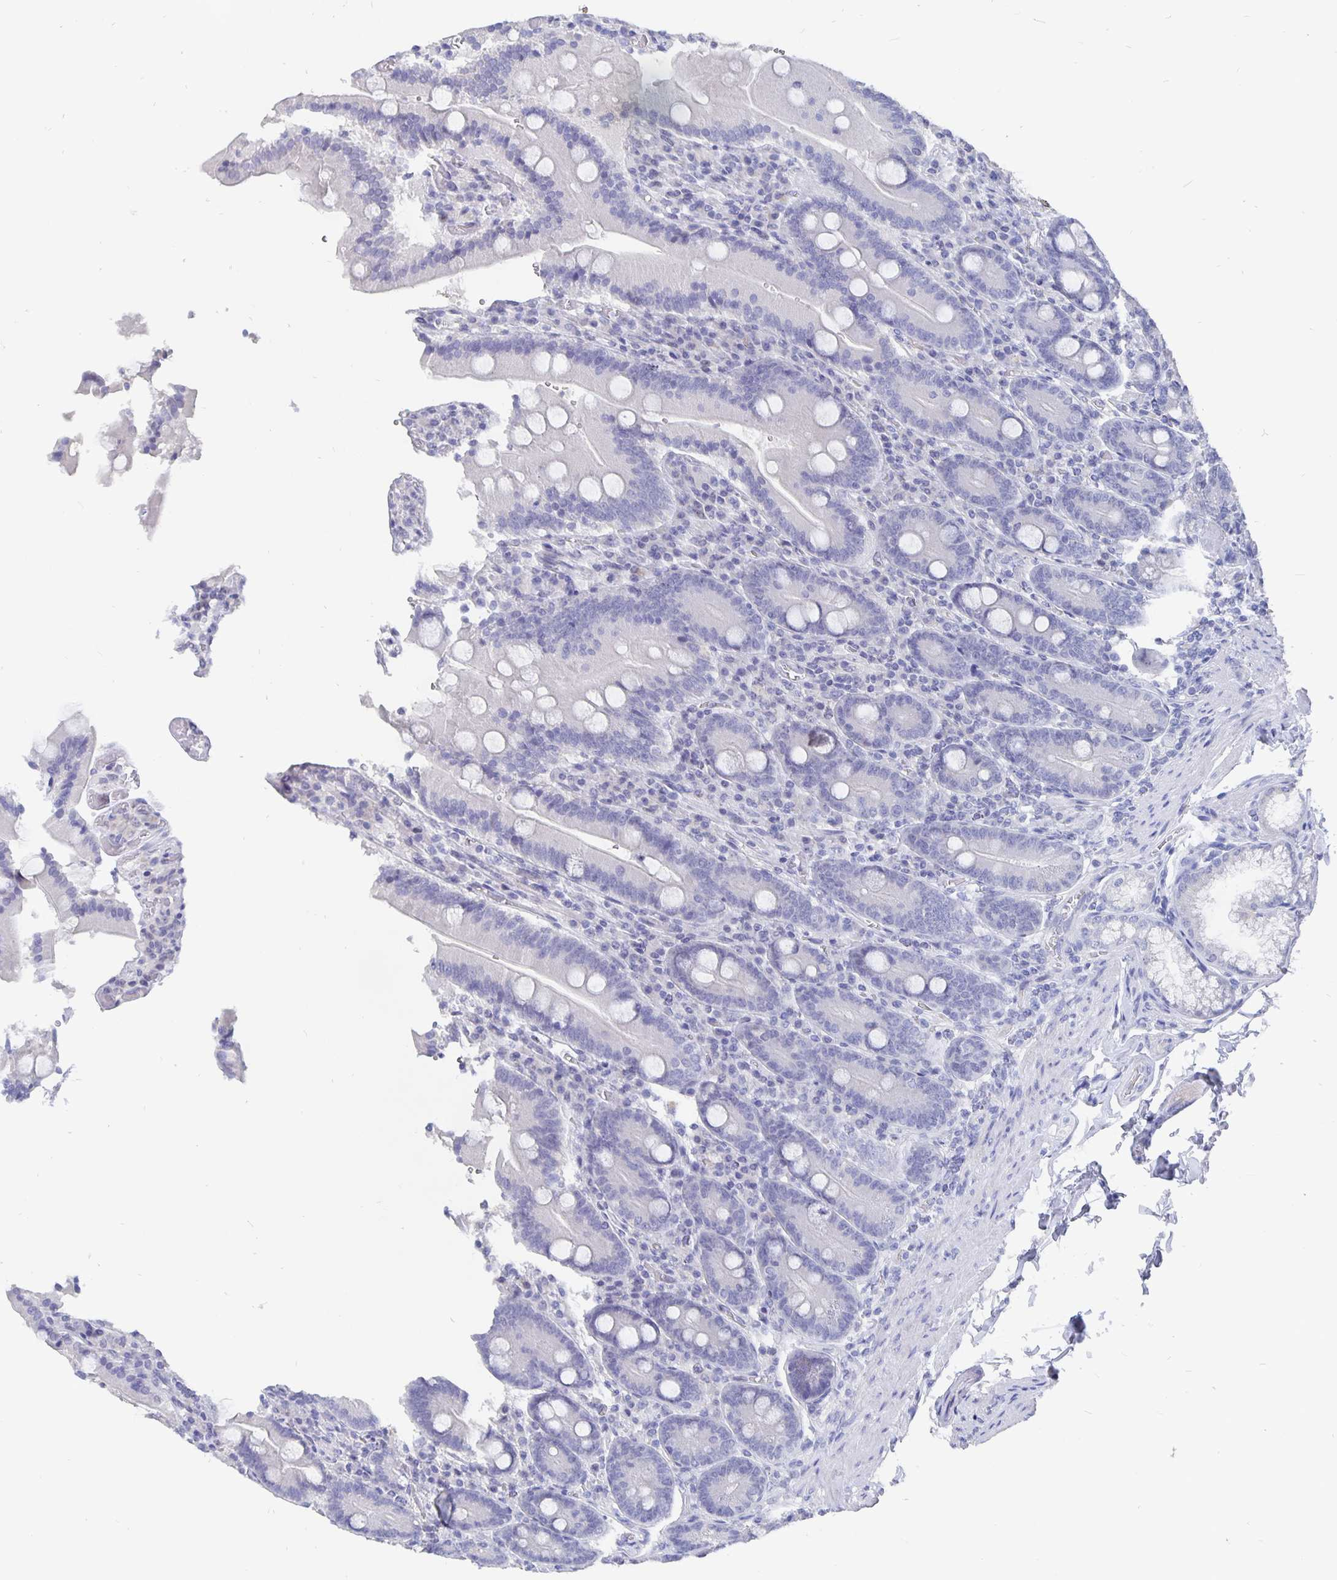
{"staining": {"intensity": "negative", "quantity": "none", "location": "none"}, "tissue": "duodenum", "cell_type": "Glandular cells", "image_type": "normal", "snomed": [{"axis": "morphology", "description": "Normal tissue, NOS"}, {"axis": "topography", "description": "Duodenum"}], "caption": "Glandular cells are negative for protein expression in unremarkable human duodenum. (DAB (3,3'-diaminobenzidine) IHC visualized using brightfield microscopy, high magnification).", "gene": "SMOC1", "patient": {"sex": "female", "age": 62}}